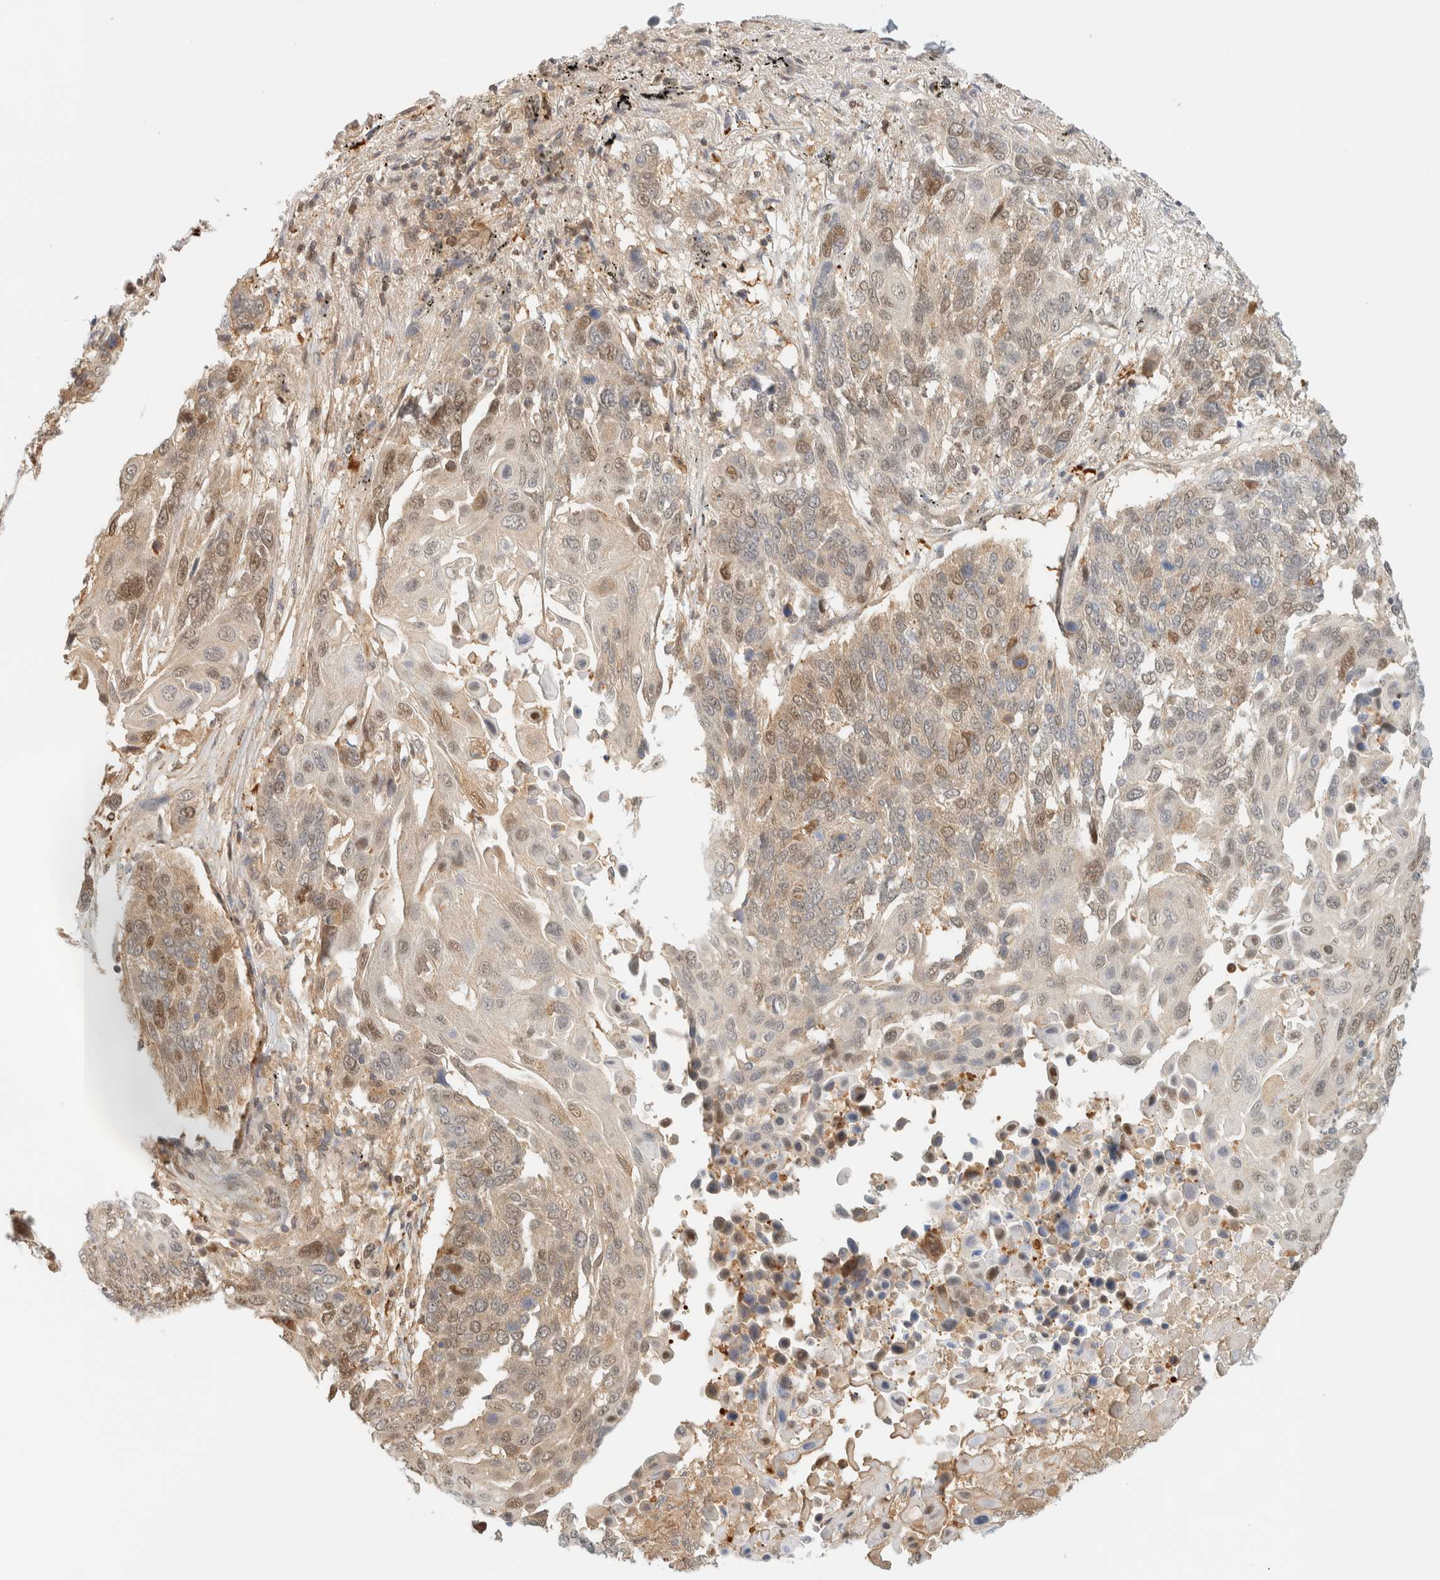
{"staining": {"intensity": "moderate", "quantity": "25%-75%", "location": "cytoplasmic/membranous,nuclear"}, "tissue": "lung cancer", "cell_type": "Tumor cells", "image_type": "cancer", "snomed": [{"axis": "morphology", "description": "Squamous cell carcinoma, NOS"}, {"axis": "topography", "description": "Lung"}], "caption": "This micrograph displays IHC staining of lung cancer, with medium moderate cytoplasmic/membranous and nuclear expression in about 25%-75% of tumor cells.", "gene": "ZBTB37", "patient": {"sex": "male", "age": 66}}